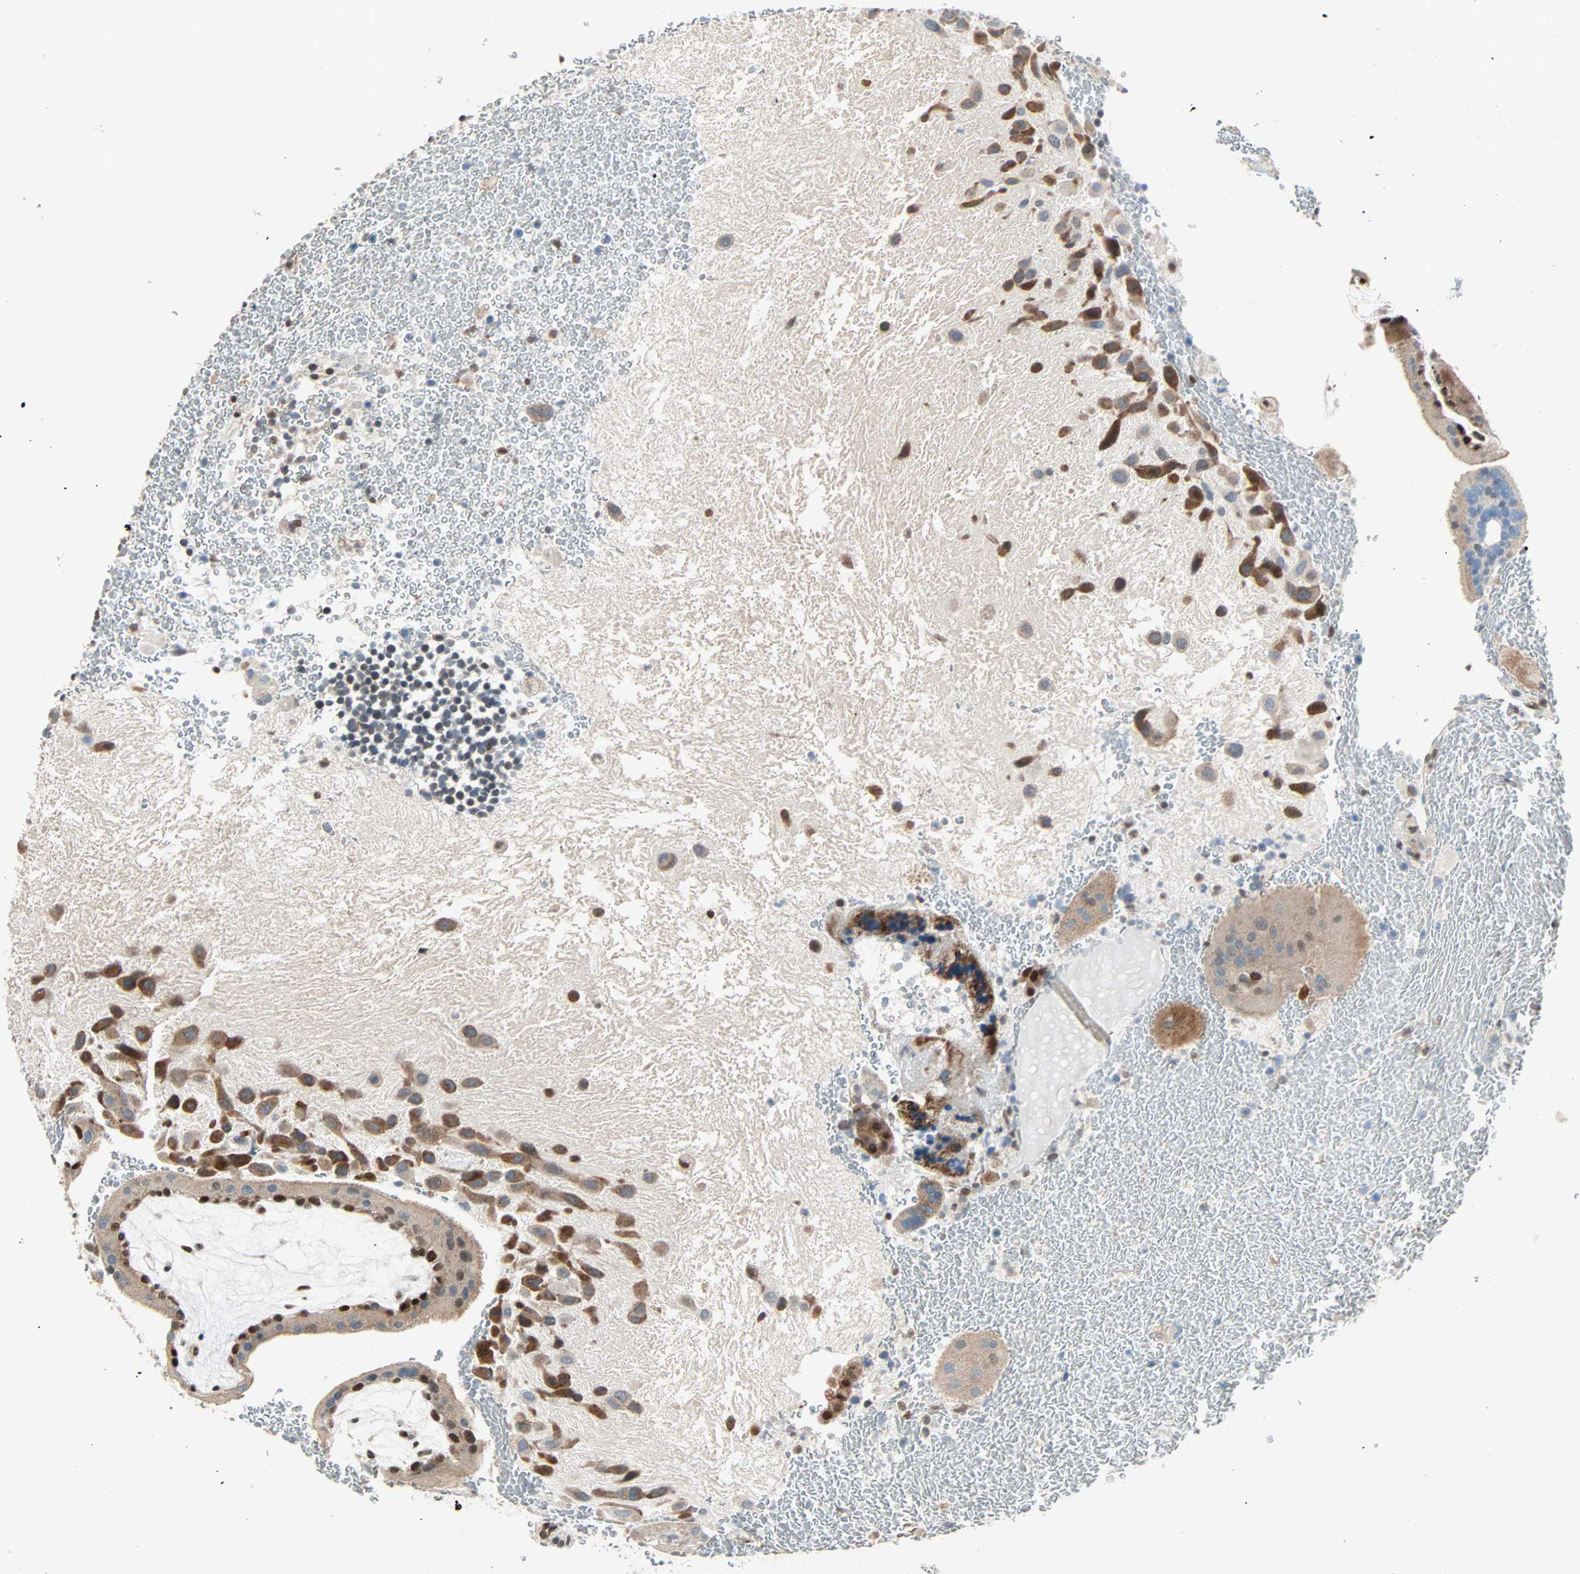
{"staining": {"intensity": "moderate", "quantity": ">75%", "location": "nuclear"}, "tissue": "placenta", "cell_type": "Decidual cells", "image_type": "normal", "snomed": [{"axis": "morphology", "description": "Normal tissue, NOS"}, {"axis": "topography", "description": "Placenta"}], "caption": "Protein staining shows moderate nuclear staining in about >75% of decidual cells in normal placenta. The staining is performed using DAB brown chromogen to label protein expression. The nuclei are counter-stained blue using hematoxylin.", "gene": "CBX4", "patient": {"sex": "female", "age": 19}}